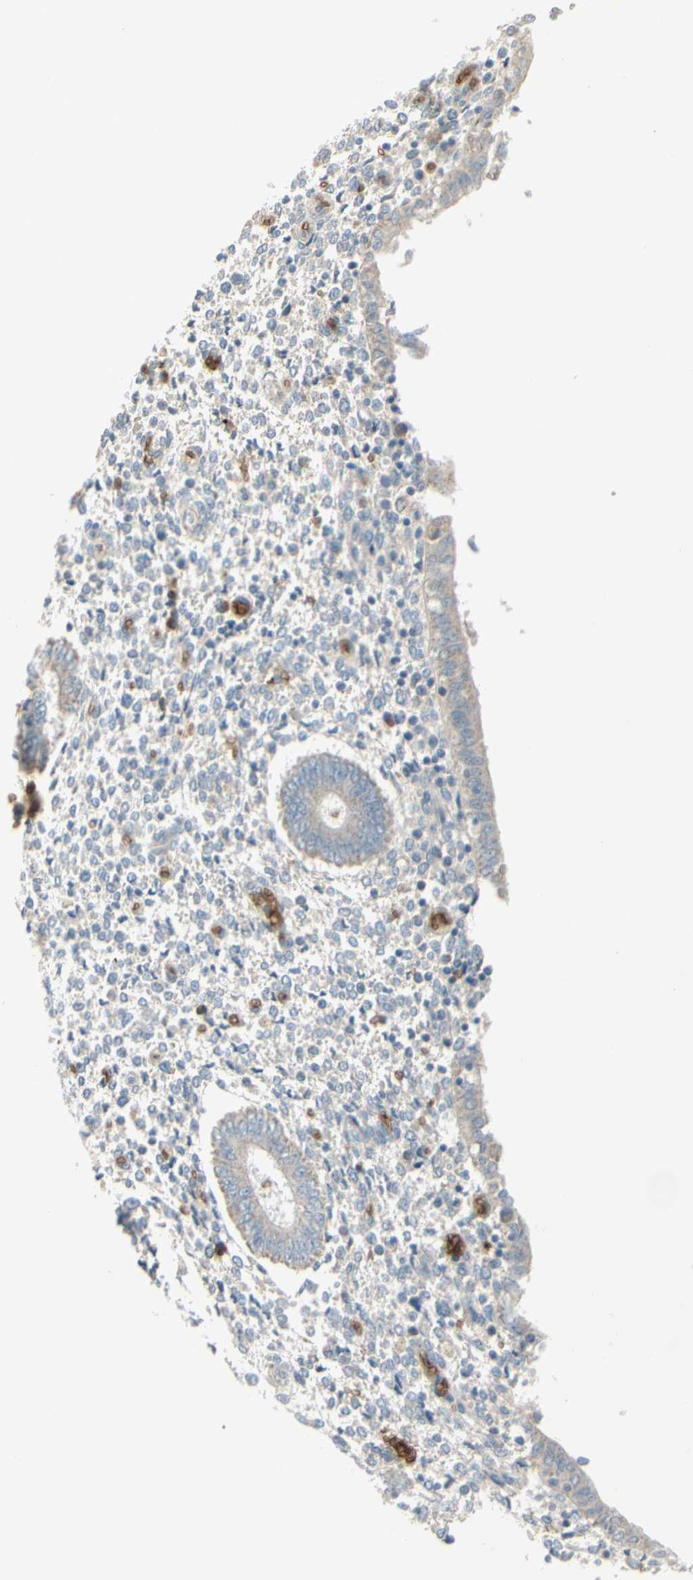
{"staining": {"intensity": "weak", "quantity": "25%-75%", "location": "cytoplasmic/membranous"}, "tissue": "endometrium", "cell_type": "Cells in endometrial stroma", "image_type": "normal", "snomed": [{"axis": "morphology", "description": "Normal tissue, NOS"}, {"axis": "topography", "description": "Endometrium"}], "caption": "Protein staining of benign endometrium demonstrates weak cytoplasmic/membranous positivity in about 25%-75% of cells in endometrial stroma.", "gene": "GYPC", "patient": {"sex": "female", "age": 35}}